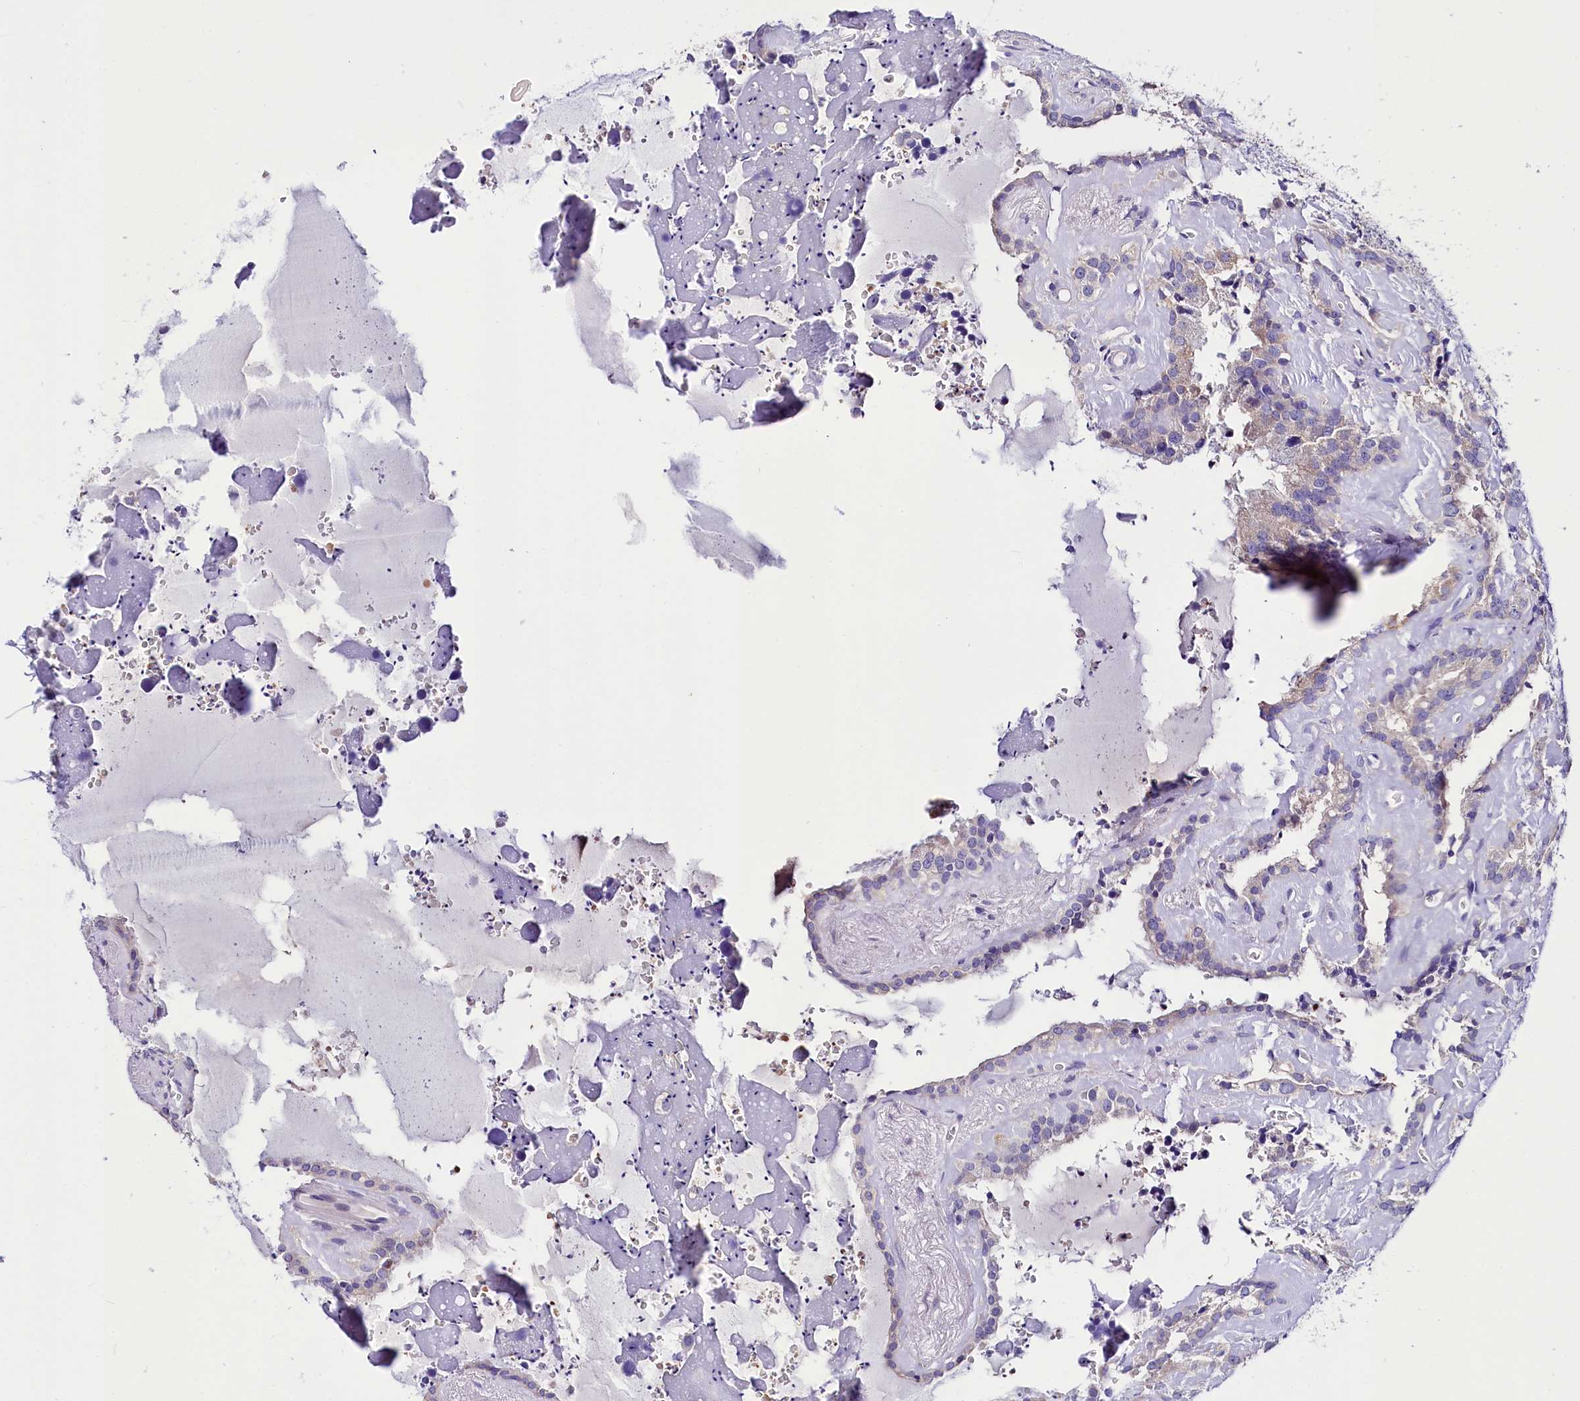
{"staining": {"intensity": "weak", "quantity": "<25%", "location": "cytoplasmic/membranous"}, "tissue": "seminal vesicle", "cell_type": "Glandular cells", "image_type": "normal", "snomed": [{"axis": "morphology", "description": "Normal tissue, NOS"}, {"axis": "topography", "description": "Prostate"}, {"axis": "topography", "description": "Seminal veicle"}], "caption": "The image displays no significant positivity in glandular cells of seminal vesicle.", "gene": "ABHD5", "patient": {"sex": "male", "age": 59}}